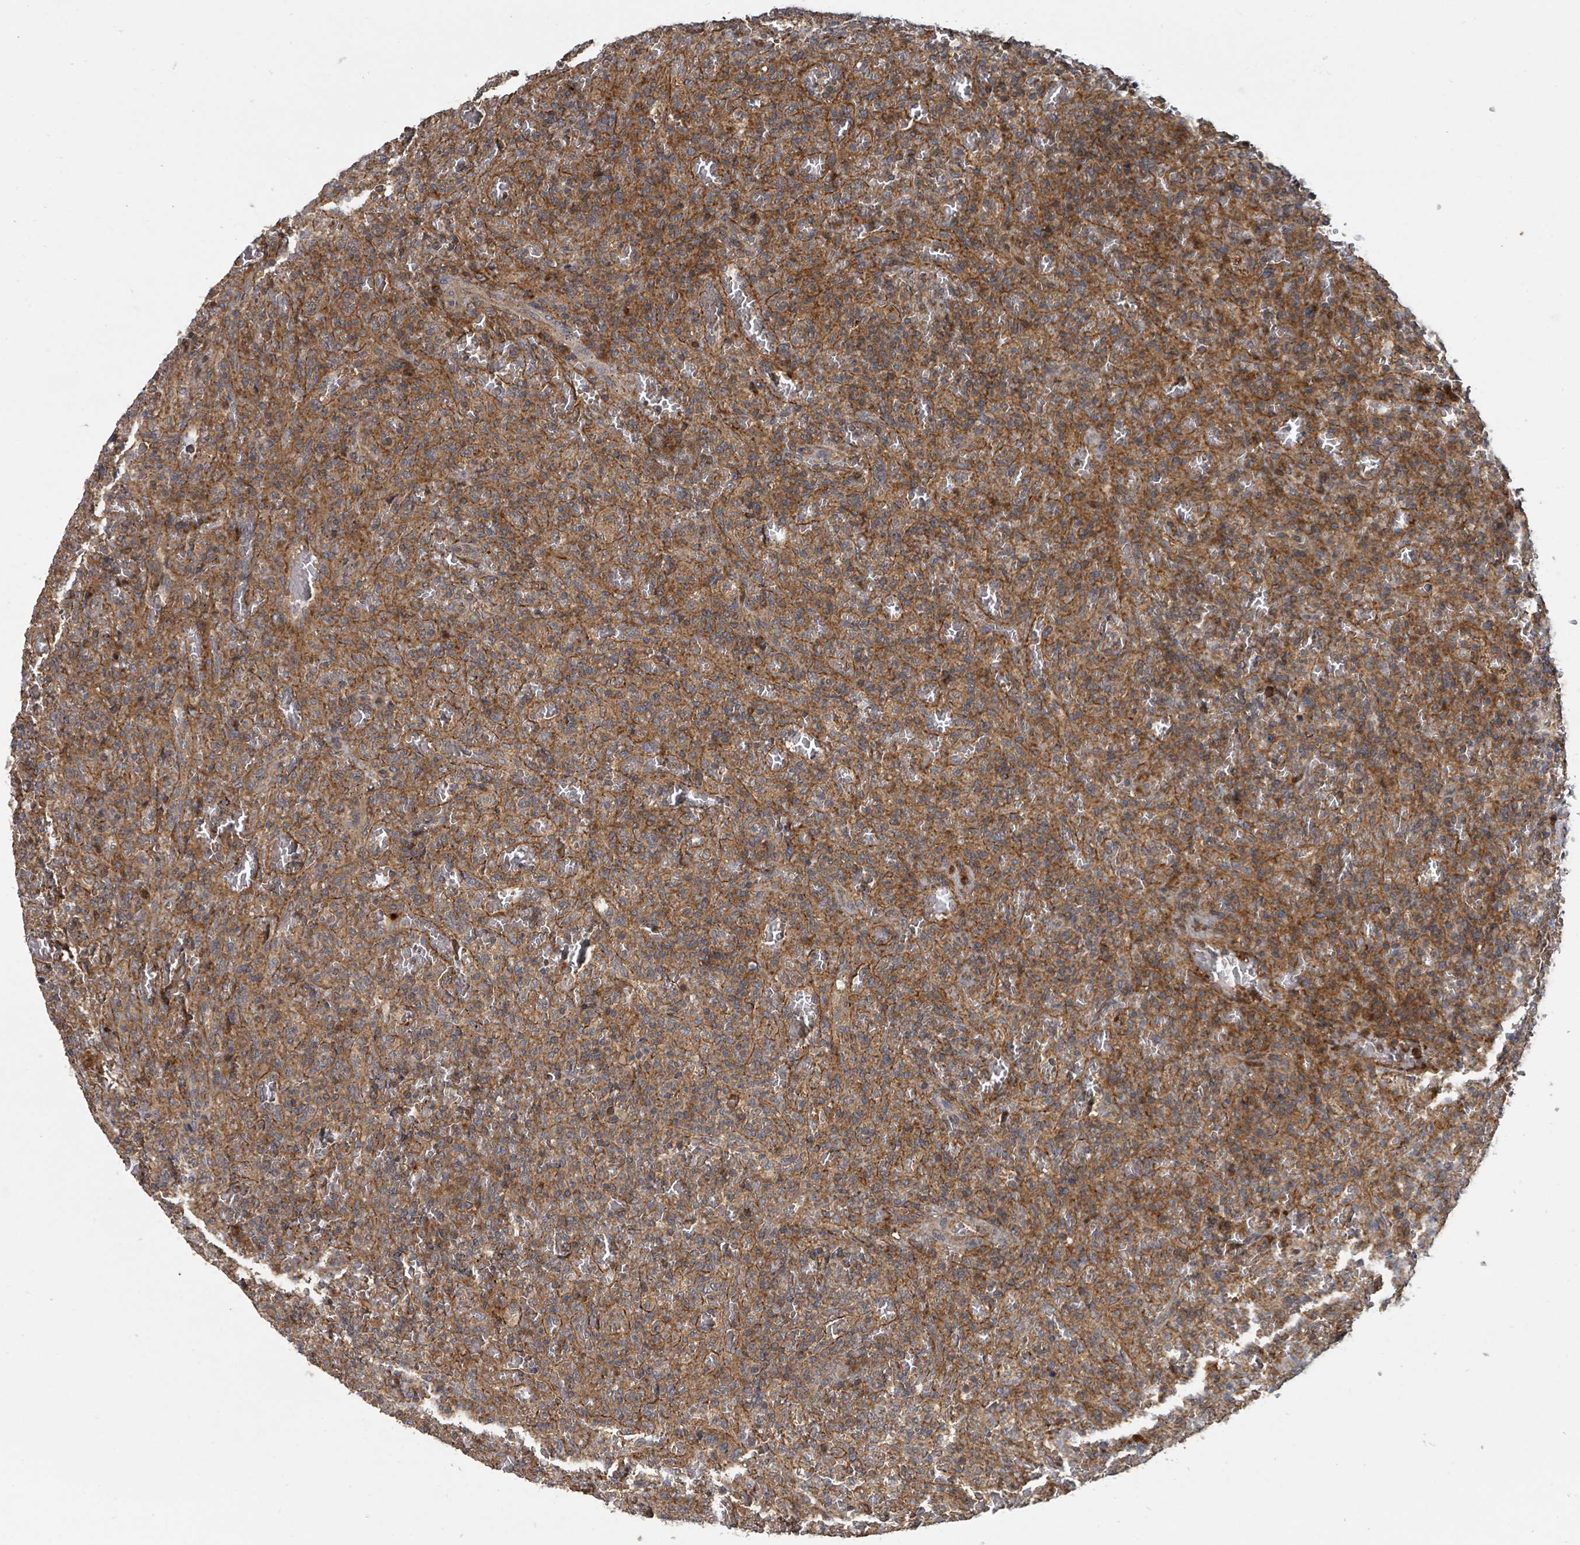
{"staining": {"intensity": "weak", "quantity": ">75%", "location": "cytoplasmic/membranous"}, "tissue": "lymphoma", "cell_type": "Tumor cells", "image_type": "cancer", "snomed": [{"axis": "morphology", "description": "Malignant lymphoma, non-Hodgkin's type, Low grade"}, {"axis": "topography", "description": "Spleen"}], "caption": "Weak cytoplasmic/membranous staining for a protein is seen in about >75% of tumor cells of malignant lymphoma, non-Hodgkin's type (low-grade) using immunohistochemistry (IHC).", "gene": "DPM1", "patient": {"sex": "female", "age": 64}}